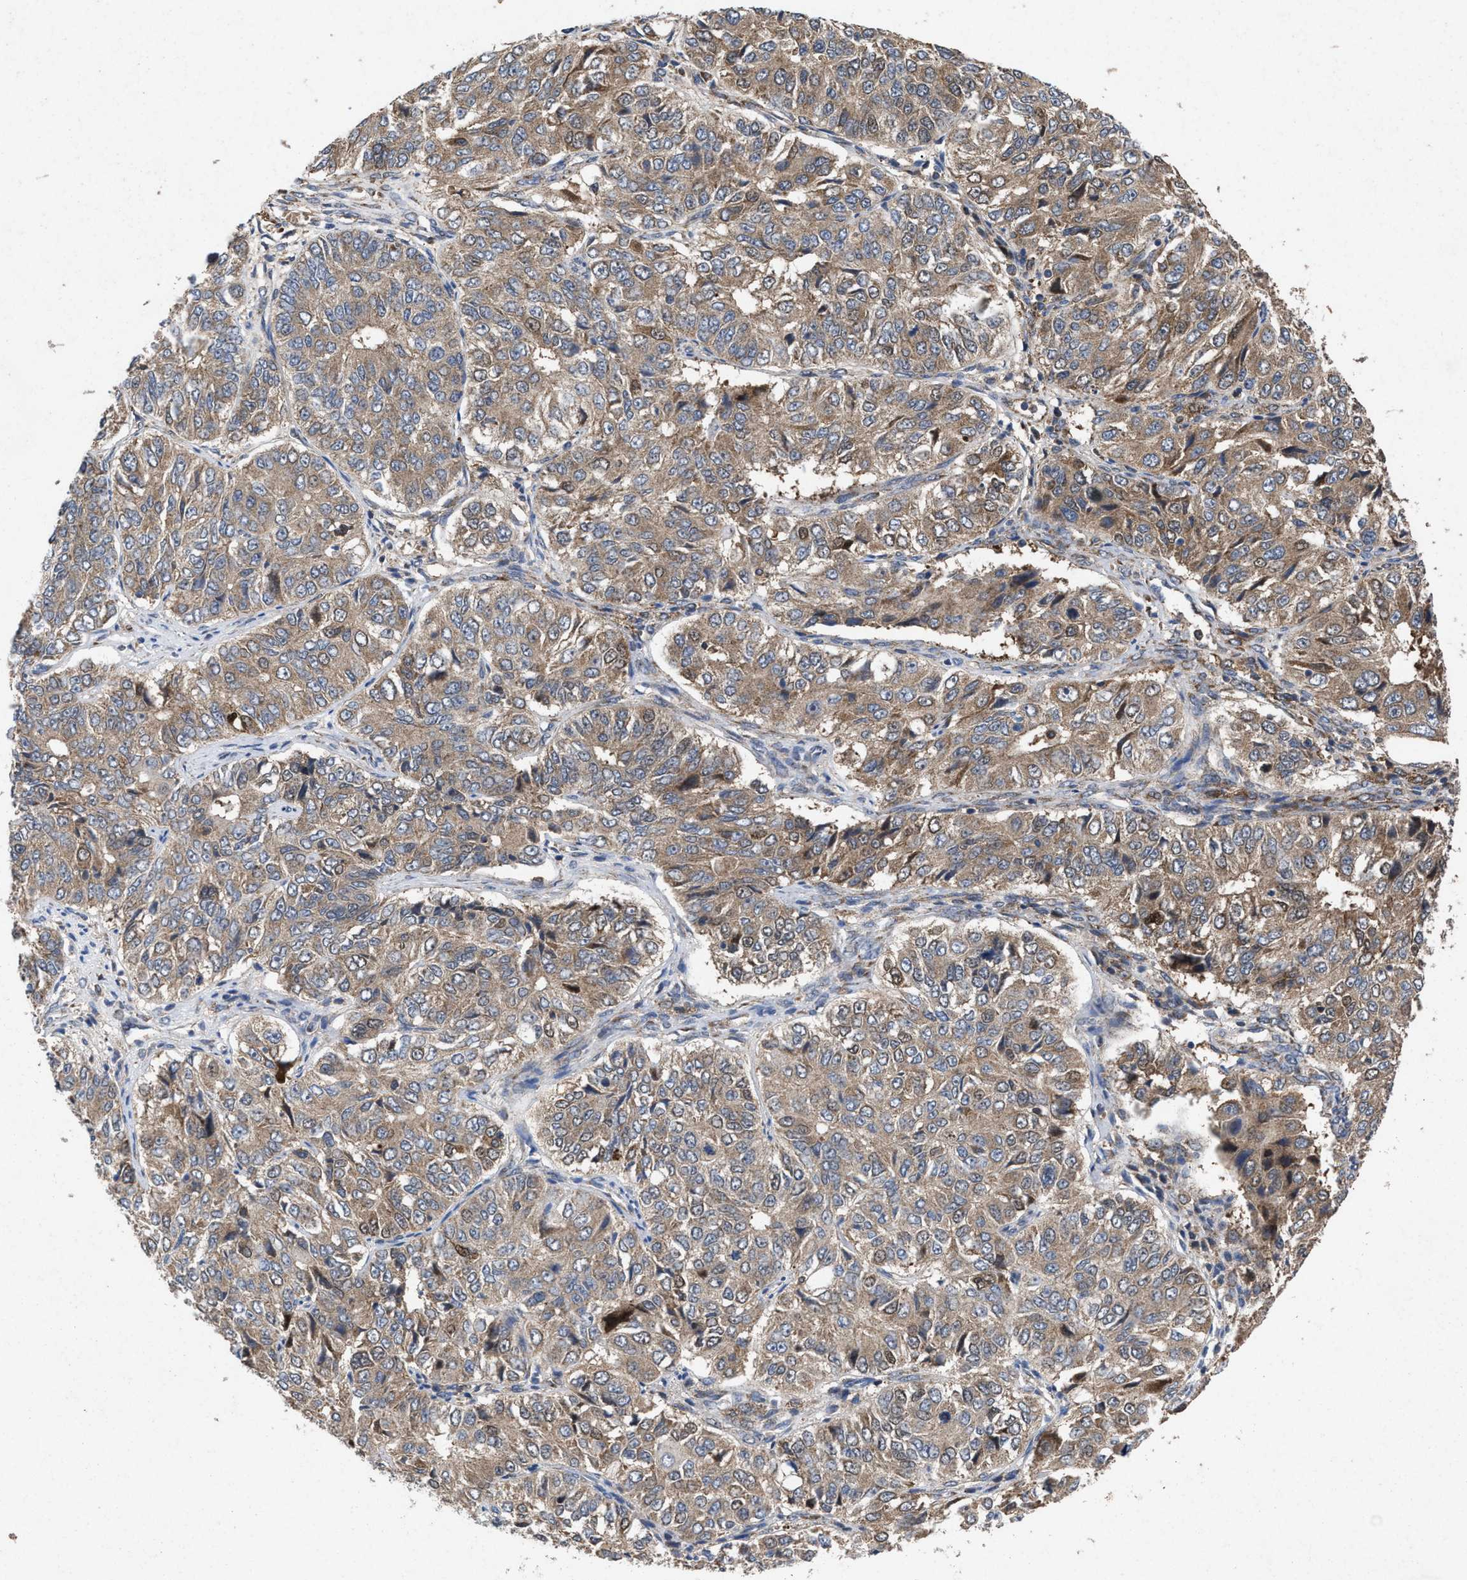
{"staining": {"intensity": "weak", "quantity": ">75%", "location": "cytoplasmic/membranous"}, "tissue": "ovarian cancer", "cell_type": "Tumor cells", "image_type": "cancer", "snomed": [{"axis": "morphology", "description": "Carcinoma, endometroid"}, {"axis": "topography", "description": "Ovary"}], "caption": "The immunohistochemical stain shows weak cytoplasmic/membranous positivity in tumor cells of ovarian cancer tissue.", "gene": "MSI2", "patient": {"sex": "female", "age": 51}}